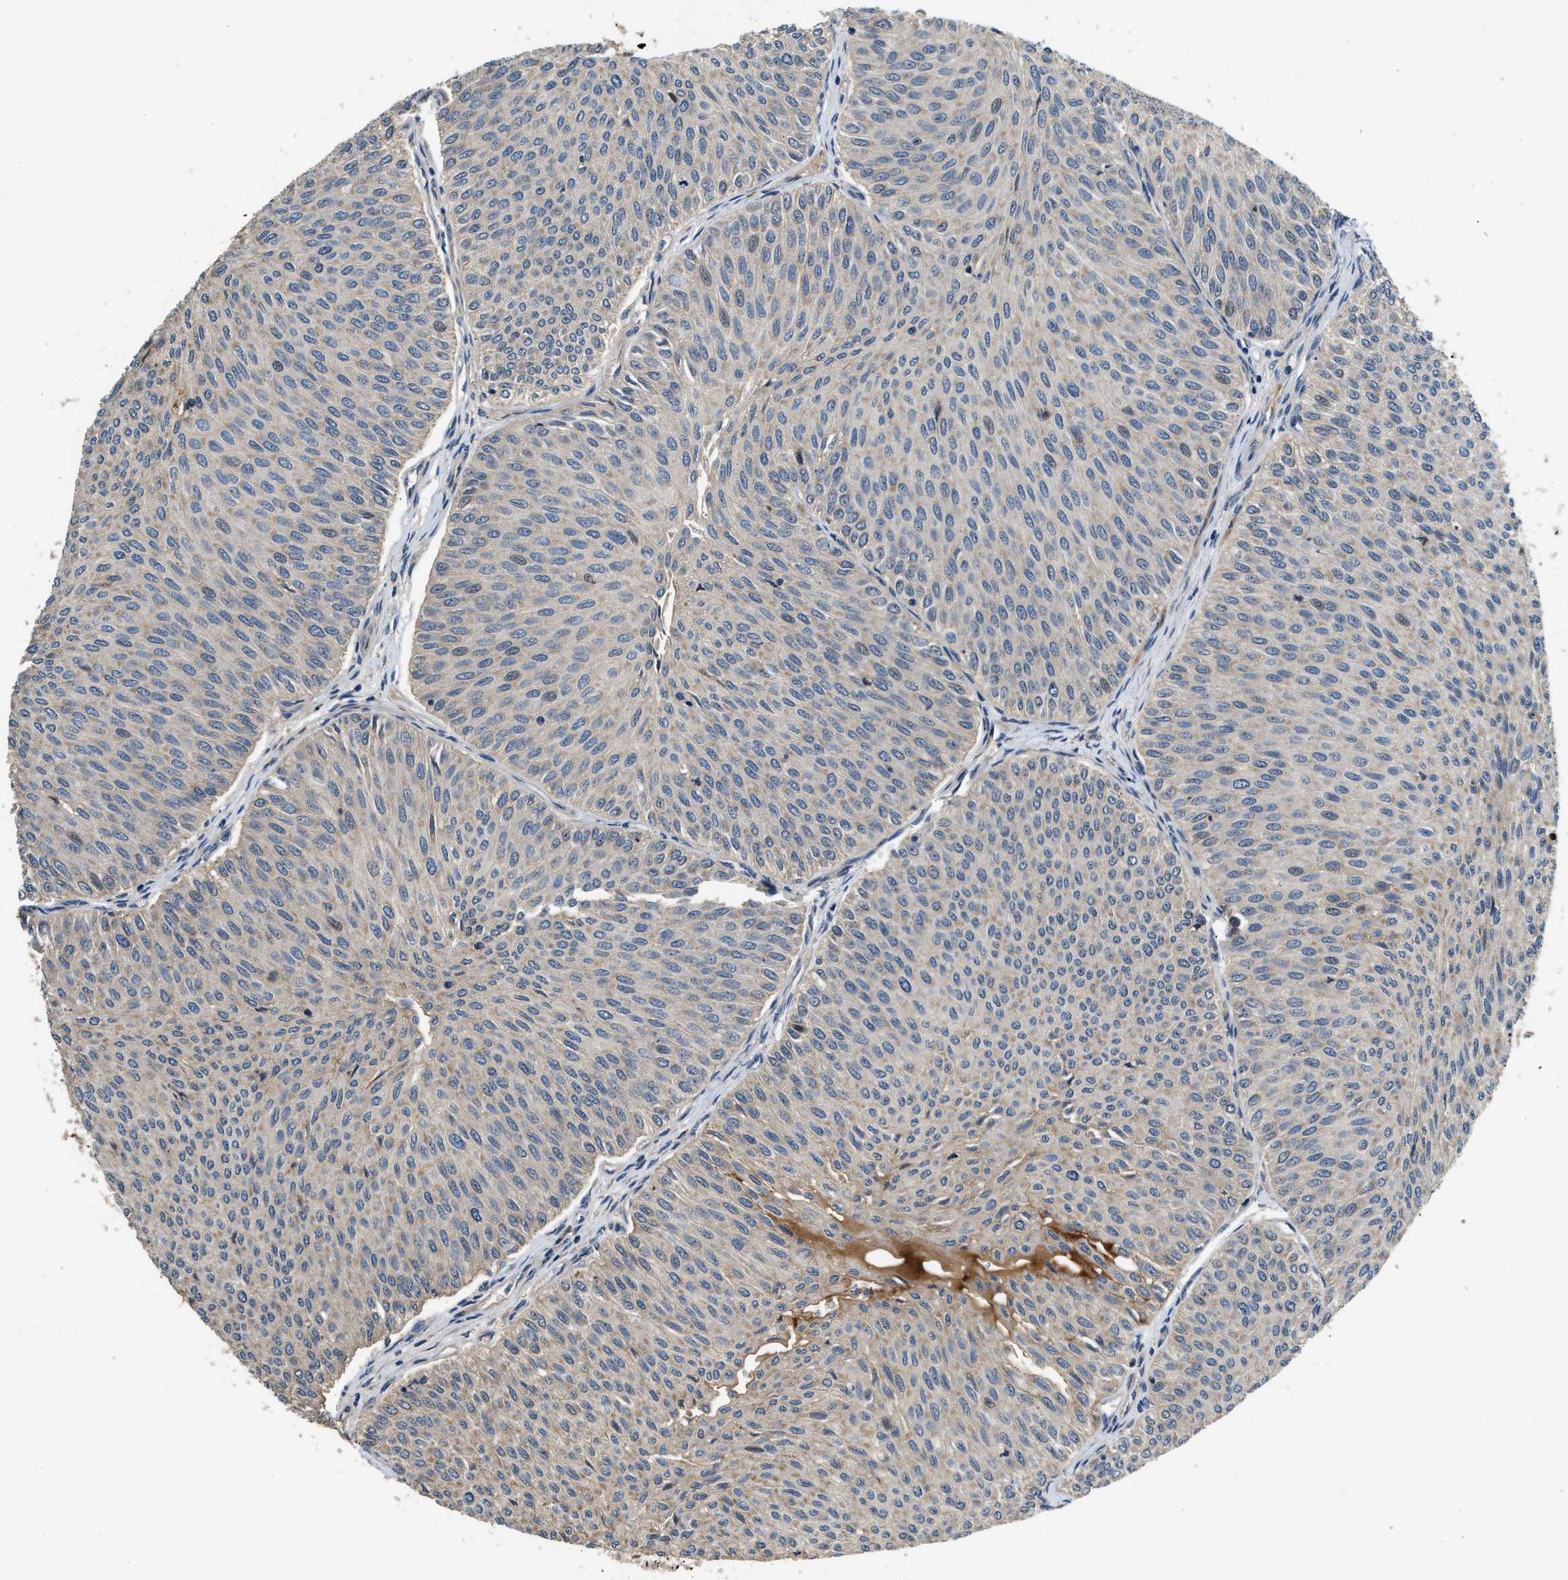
{"staining": {"intensity": "weak", "quantity": ">75%", "location": "cytoplasmic/membranous"}, "tissue": "urothelial cancer", "cell_type": "Tumor cells", "image_type": "cancer", "snomed": [{"axis": "morphology", "description": "Urothelial carcinoma, Low grade"}, {"axis": "topography", "description": "Urinary bladder"}], "caption": "Immunohistochemistry photomicrograph of neoplastic tissue: urothelial cancer stained using IHC displays low levels of weak protein expression localized specifically in the cytoplasmic/membranous of tumor cells, appearing as a cytoplasmic/membranous brown color.", "gene": "IL3RA", "patient": {"sex": "male", "age": 78}}